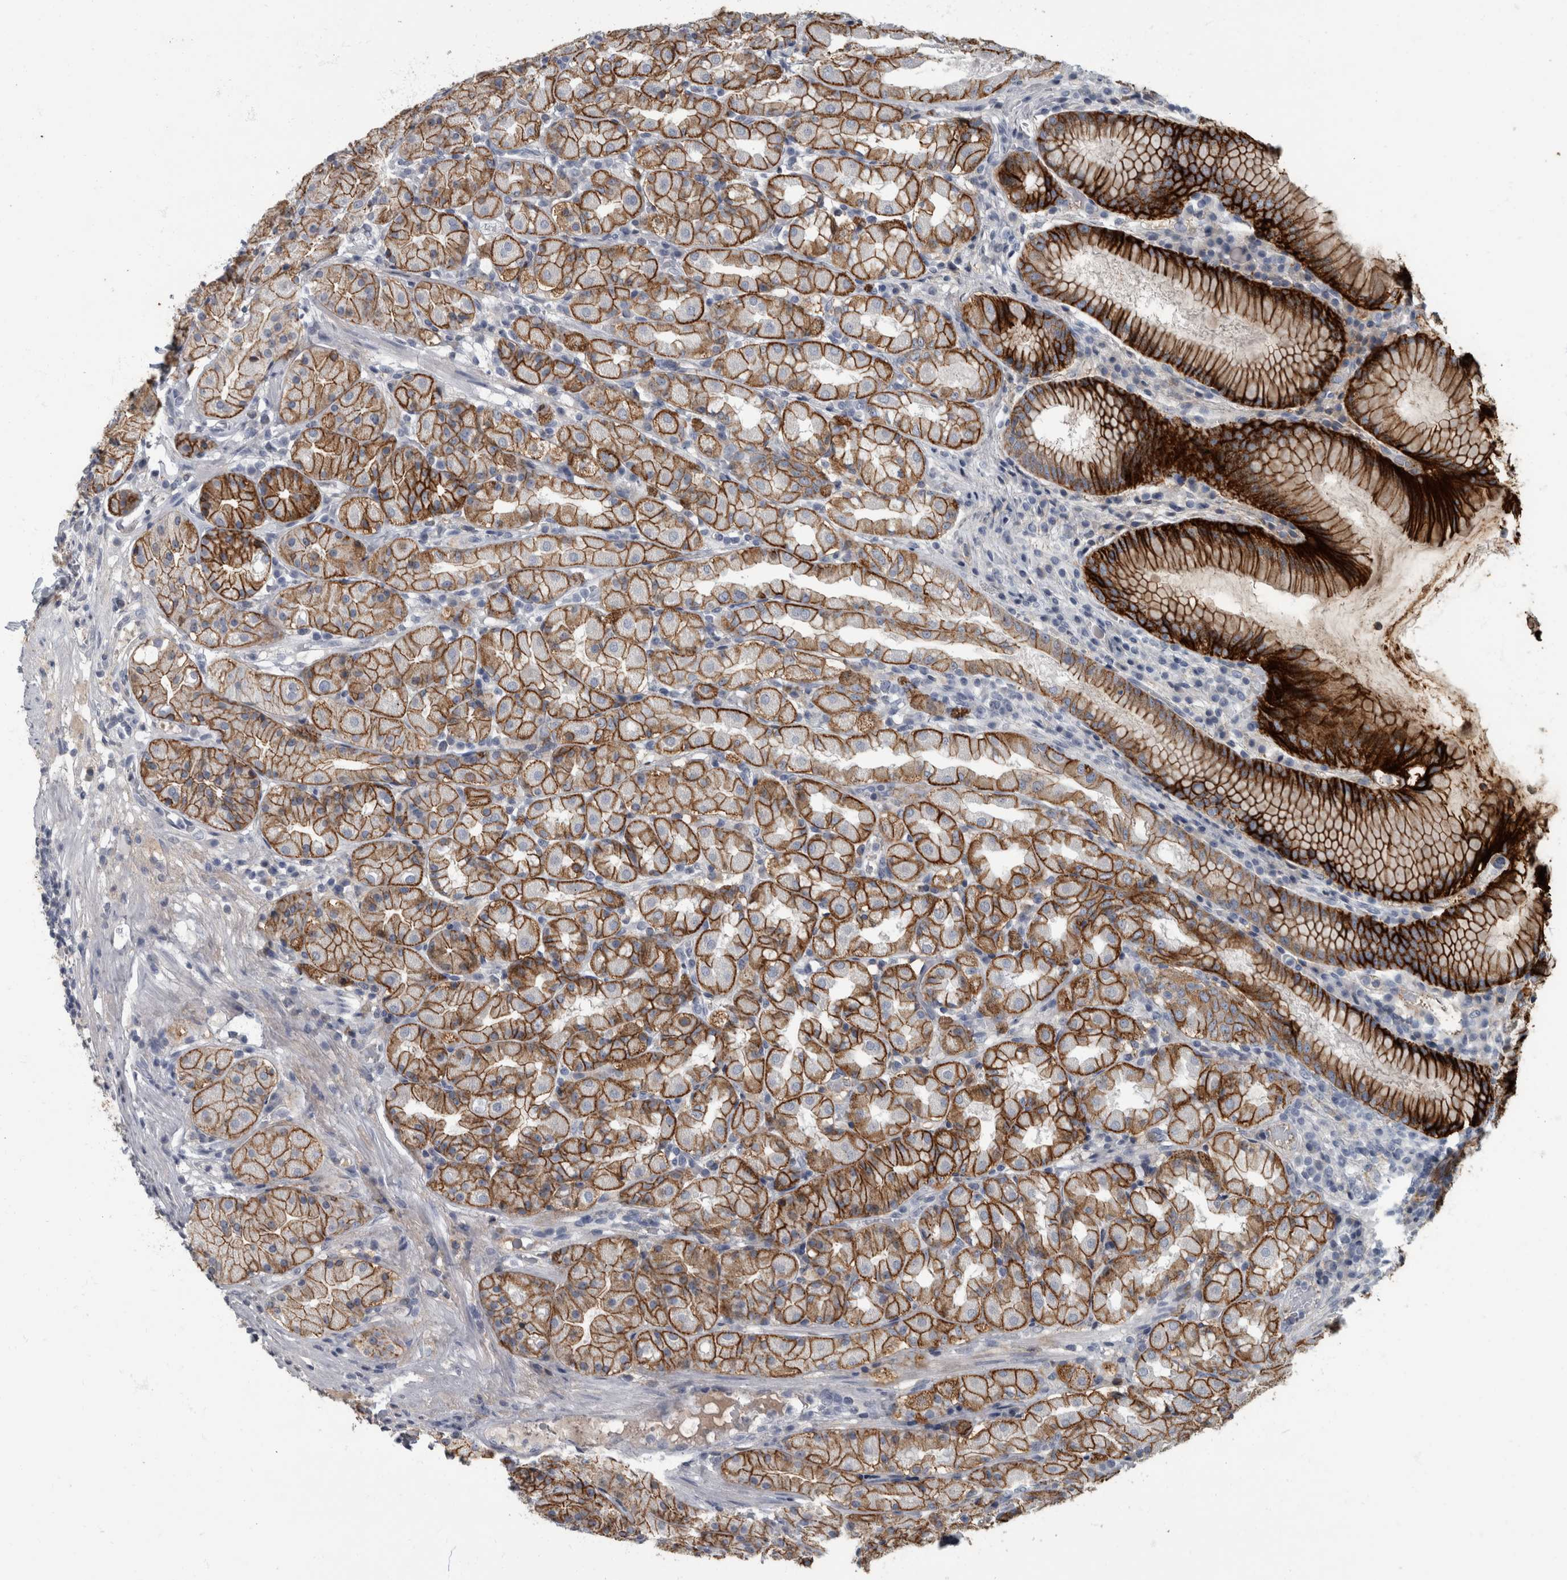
{"staining": {"intensity": "strong", "quantity": ">75%", "location": "cytoplasmic/membranous"}, "tissue": "stomach", "cell_type": "Glandular cells", "image_type": "normal", "snomed": [{"axis": "morphology", "description": "Normal tissue, NOS"}, {"axis": "topography", "description": "Stomach, lower"}], "caption": "Stomach stained with a protein marker displays strong staining in glandular cells.", "gene": "DSG2", "patient": {"sex": "female", "age": 56}}